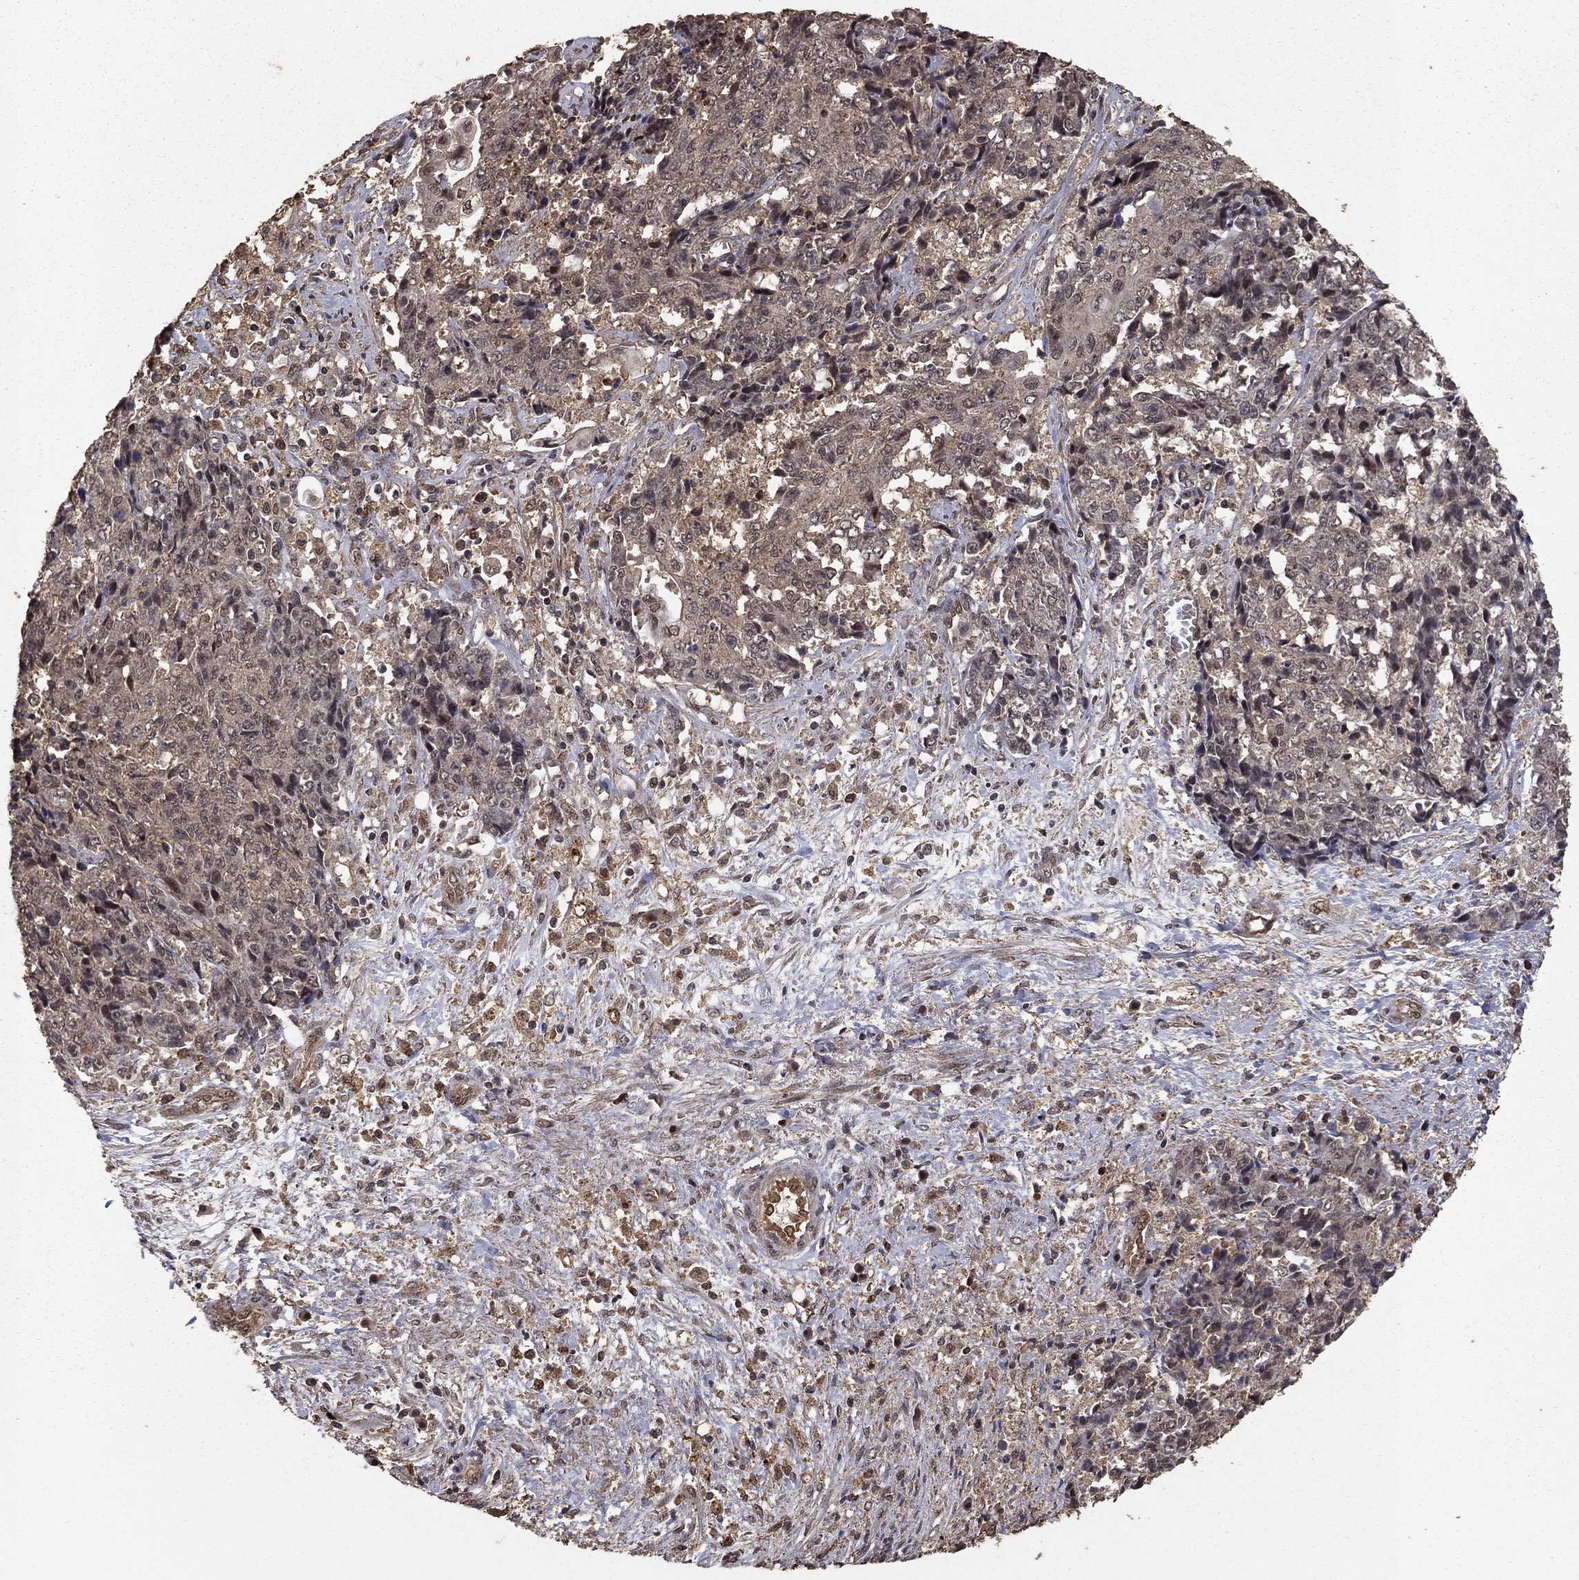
{"staining": {"intensity": "negative", "quantity": "none", "location": "none"}, "tissue": "ovarian cancer", "cell_type": "Tumor cells", "image_type": "cancer", "snomed": [{"axis": "morphology", "description": "Carcinoma, endometroid"}, {"axis": "topography", "description": "Ovary"}], "caption": "Tumor cells show no significant protein positivity in ovarian cancer. (Immunohistochemistry, brightfield microscopy, high magnification).", "gene": "PRDM1", "patient": {"sex": "female", "age": 42}}